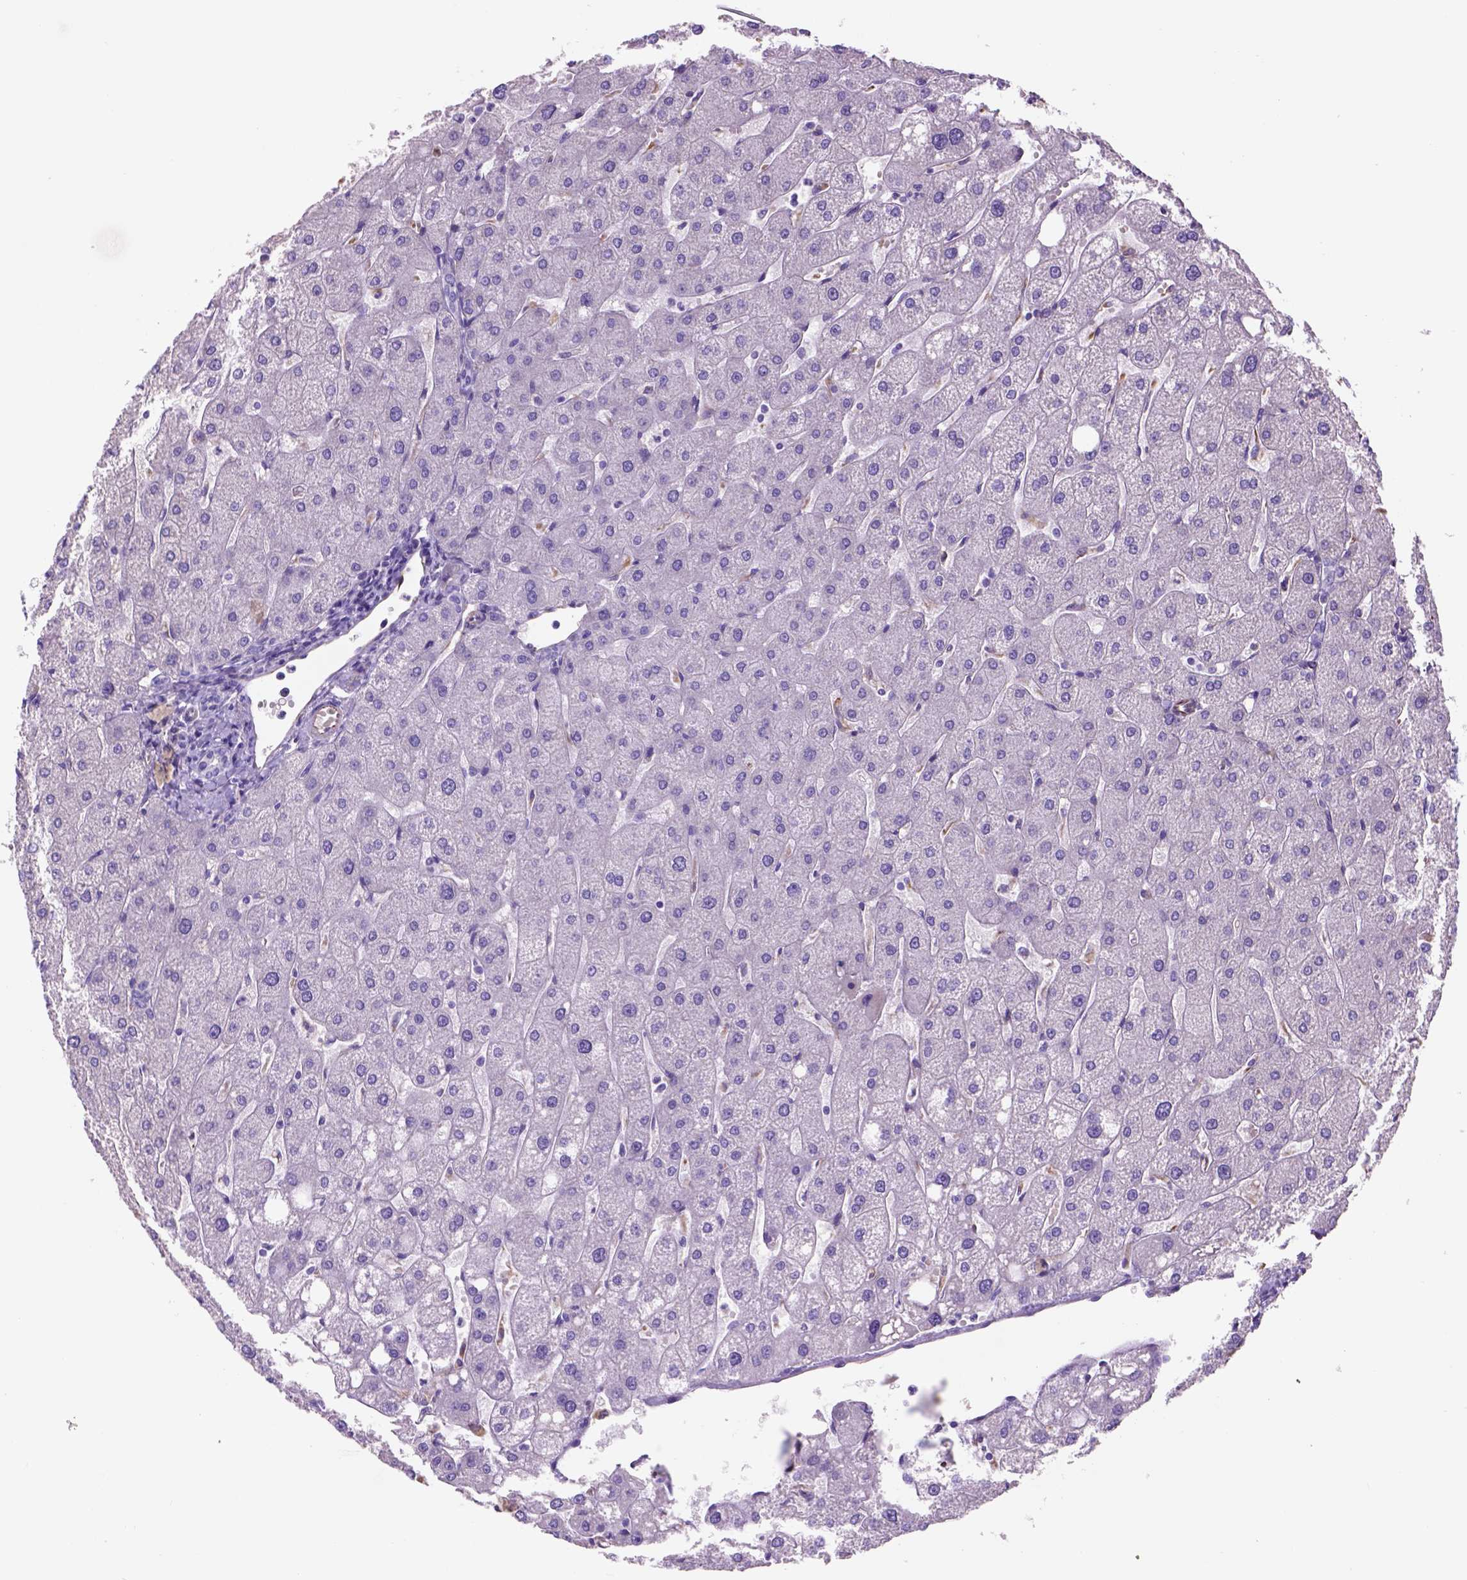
{"staining": {"intensity": "negative", "quantity": "none", "location": "none"}, "tissue": "liver", "cell_type": "Cholangiocytes", "image_type": "normal", "snomed": [{"axis": "morphology", "description": "Normal tissue, NOS"}, {"axis": "topography", "description": "Liver"}], "caption": "Immunohistochemistry of benign liver reveals no positivity in cholangiocytes.", "gene": "ZZZ3", "patient": {"sex": "male", "age": 67}}